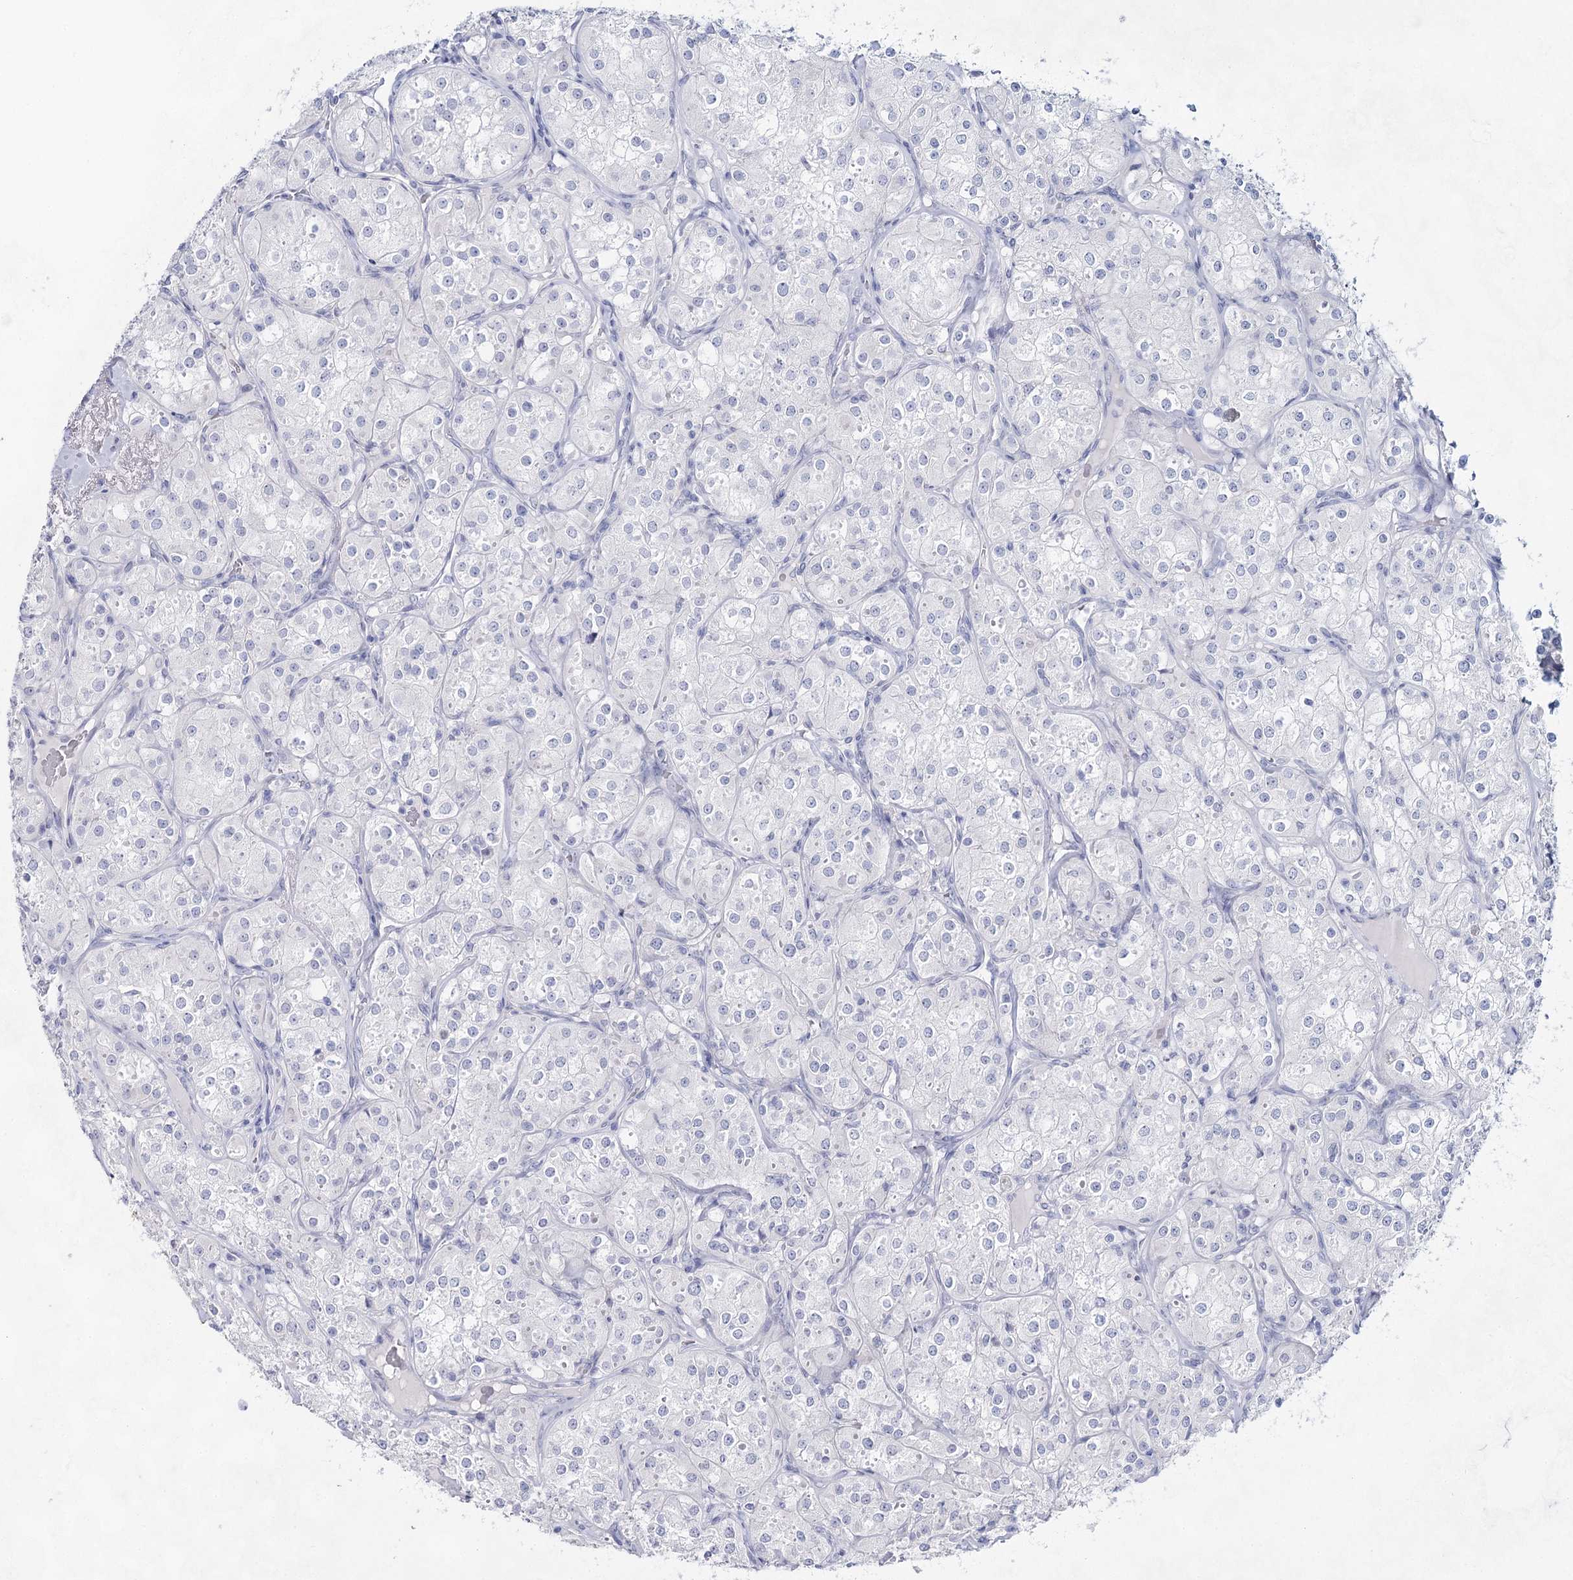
{"staining": {"intensity": "negative", "quantity": "none", "location": "none"}, "tissue": "renal cancer", "cell_type": "Tumor cells", "image_type": "cancer", "snomed": [{"axis": "morphology", "description": "Adenocarcinoma, NOS"}, {"axis": "topography", "description": "Kidney"}], "caption": "High power microscopy image of an immunohistochemistry (IHC) image of adenocarcinoma (renal), revealing no significant staining in tumor cells.", "gene": "SLC17A2", "patient": {"sex": "male", "age": 77}}